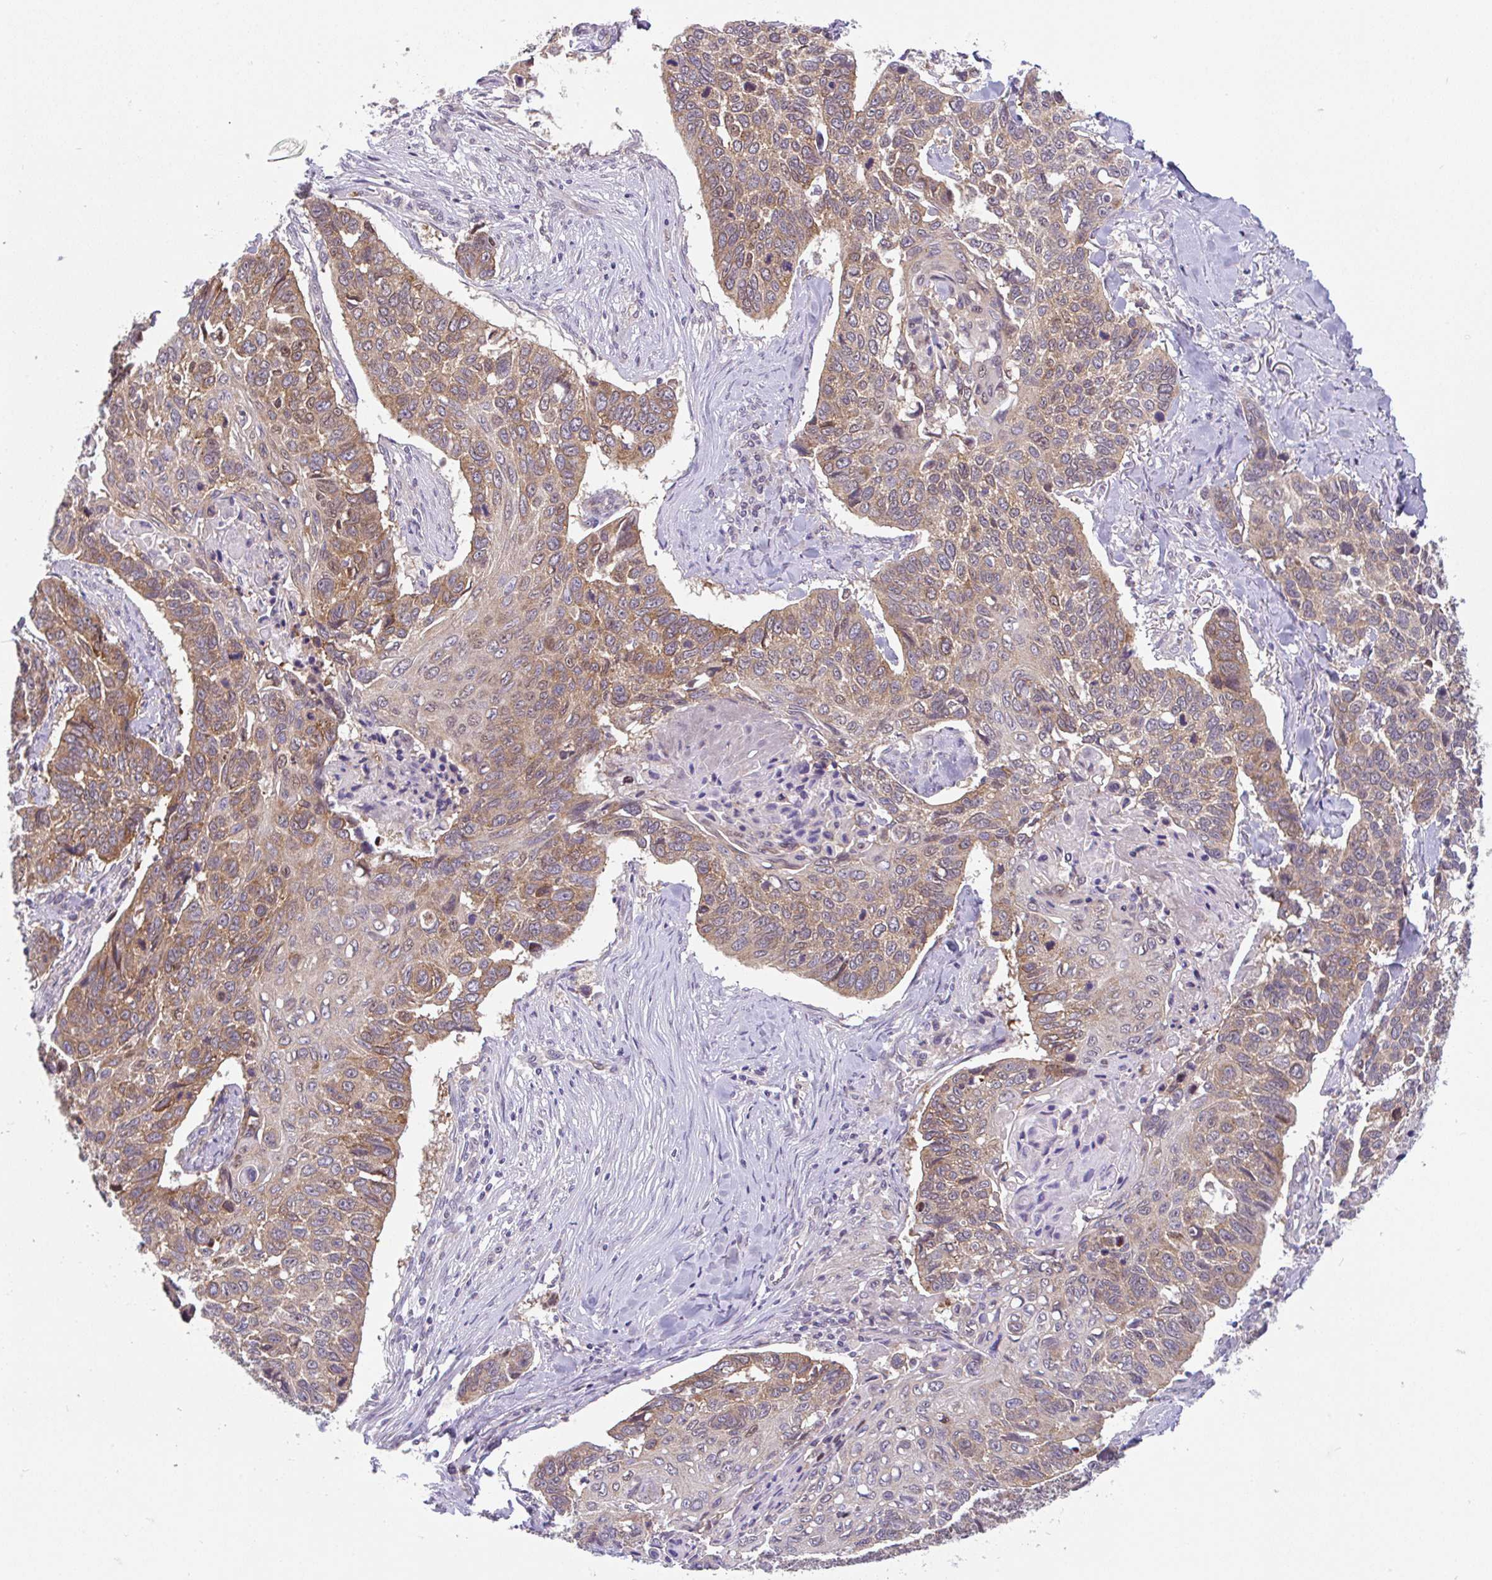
{"staining": {"intensity": "moderate", "quantity": "25%-75%", "location": "cytoplasmic/membranous,nuclear"}, "tissue": "lung cancer", "cell_type": "Tumor cells", "image_type": "cancer", "snomed": [{"axis": "morphology", "description": "Squamous cell carcinoma, NOS"}, {"axis": "topography", "description": "Lung"}], "caption": "DAB (3,3'-diaminobenzidine) immunohistochemical staining of squamous cell carcinoma (lung) displays moderate cytoplasmic/membranous and nuclear protein positivity in about 25%-75% of tumor cells.", "gene": "RALBP1", "patient": {"sex": "male", "age": 62}}